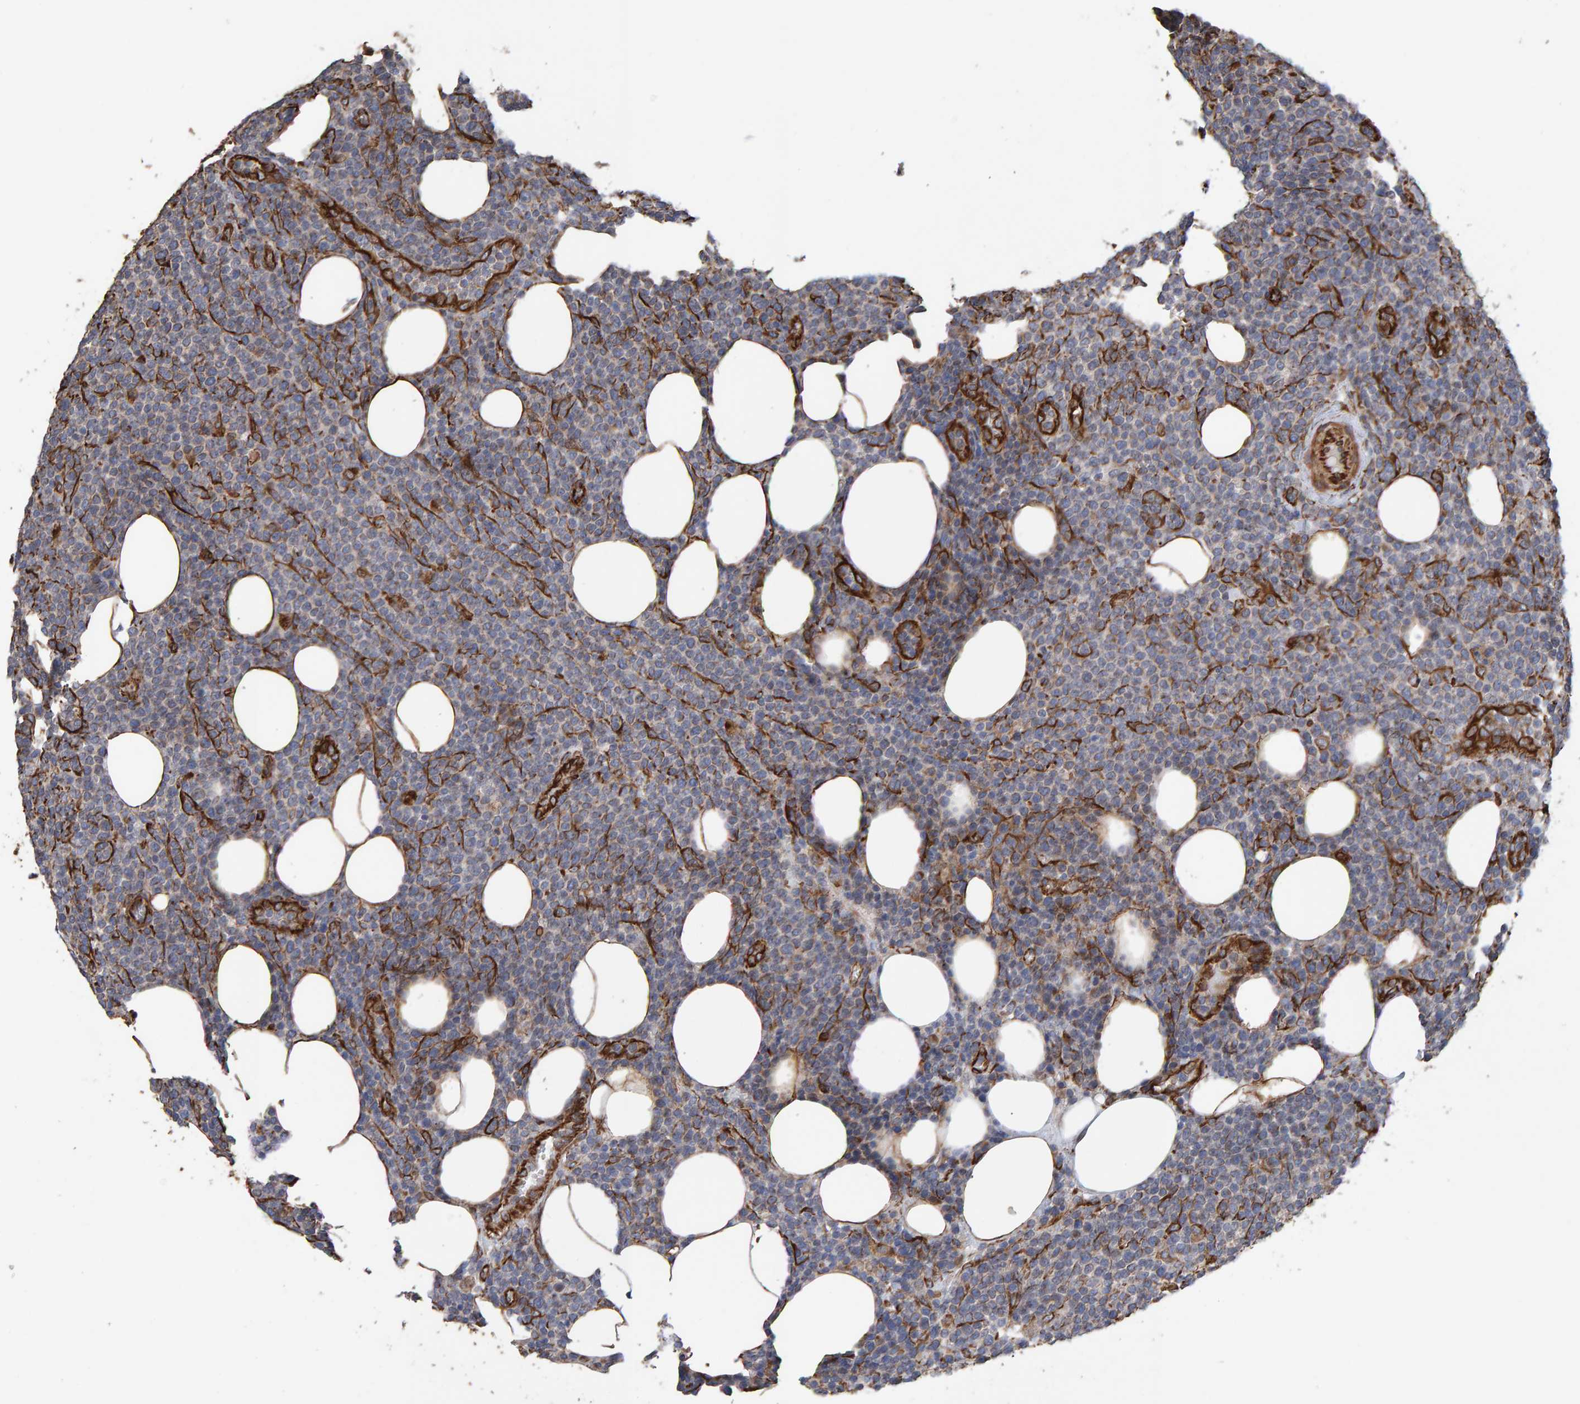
{"staining": {"intensity": "negative", "quantity": "none", "location": "none"}, "tissue": "lymphoma", "cell_type": "Tumor cells", "image_type": "cancer", "snomed": [{"axis": "morphology", "description": "Malignant lymphoma, non-Hodgkin's type, High grade"}, {"axis": "topography", "description": "Lymph node"}], "caption": "IHC of lymphoma displays no staining in tumor cells. (Brightfield microscopy of DAB immunohistochemistry at high magnification).", "gene": "ZNF347", "patient": {"sex": "male", "age": 61}}